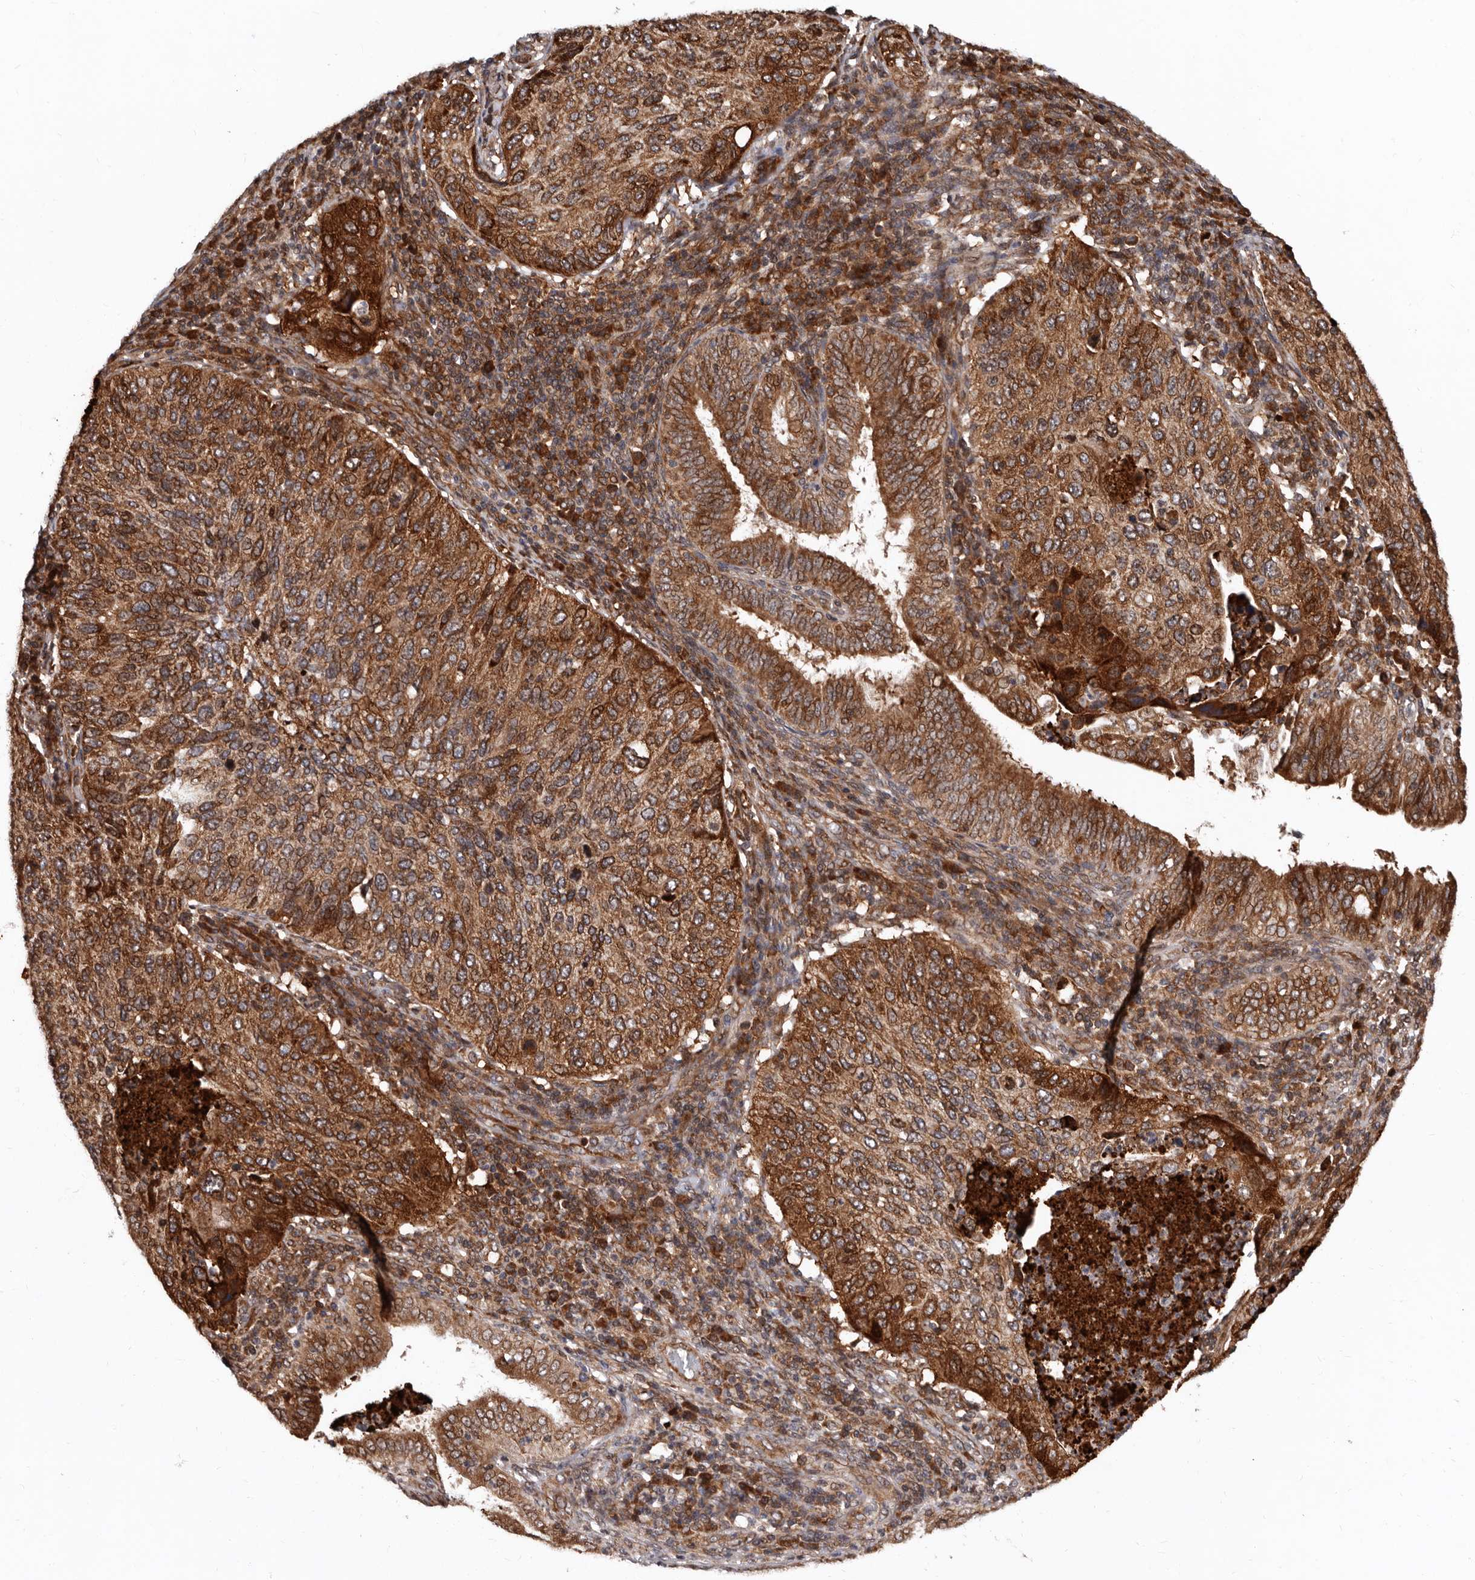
{"staining": {"intensity": "strong", "quantity": ">75%", "location": "cytoplasmic/membranous"}, "tissue": "cervical cancer", "cell_type": "Tumor cells", "image_type": "cancer", "snomed": [{"axis": "morphology", "description": "Squamous cell carcinoma, NOS"}, {"axis": "topography", "description": "Cervix"}], "caption": "A high amount of strong cytoplasmic/membranous expression is appreciated in approximately >75% of tumor cells in cervical cancer tissue.", "gene": "WEE2", "patient": {"sex": "female", "age": 38}}